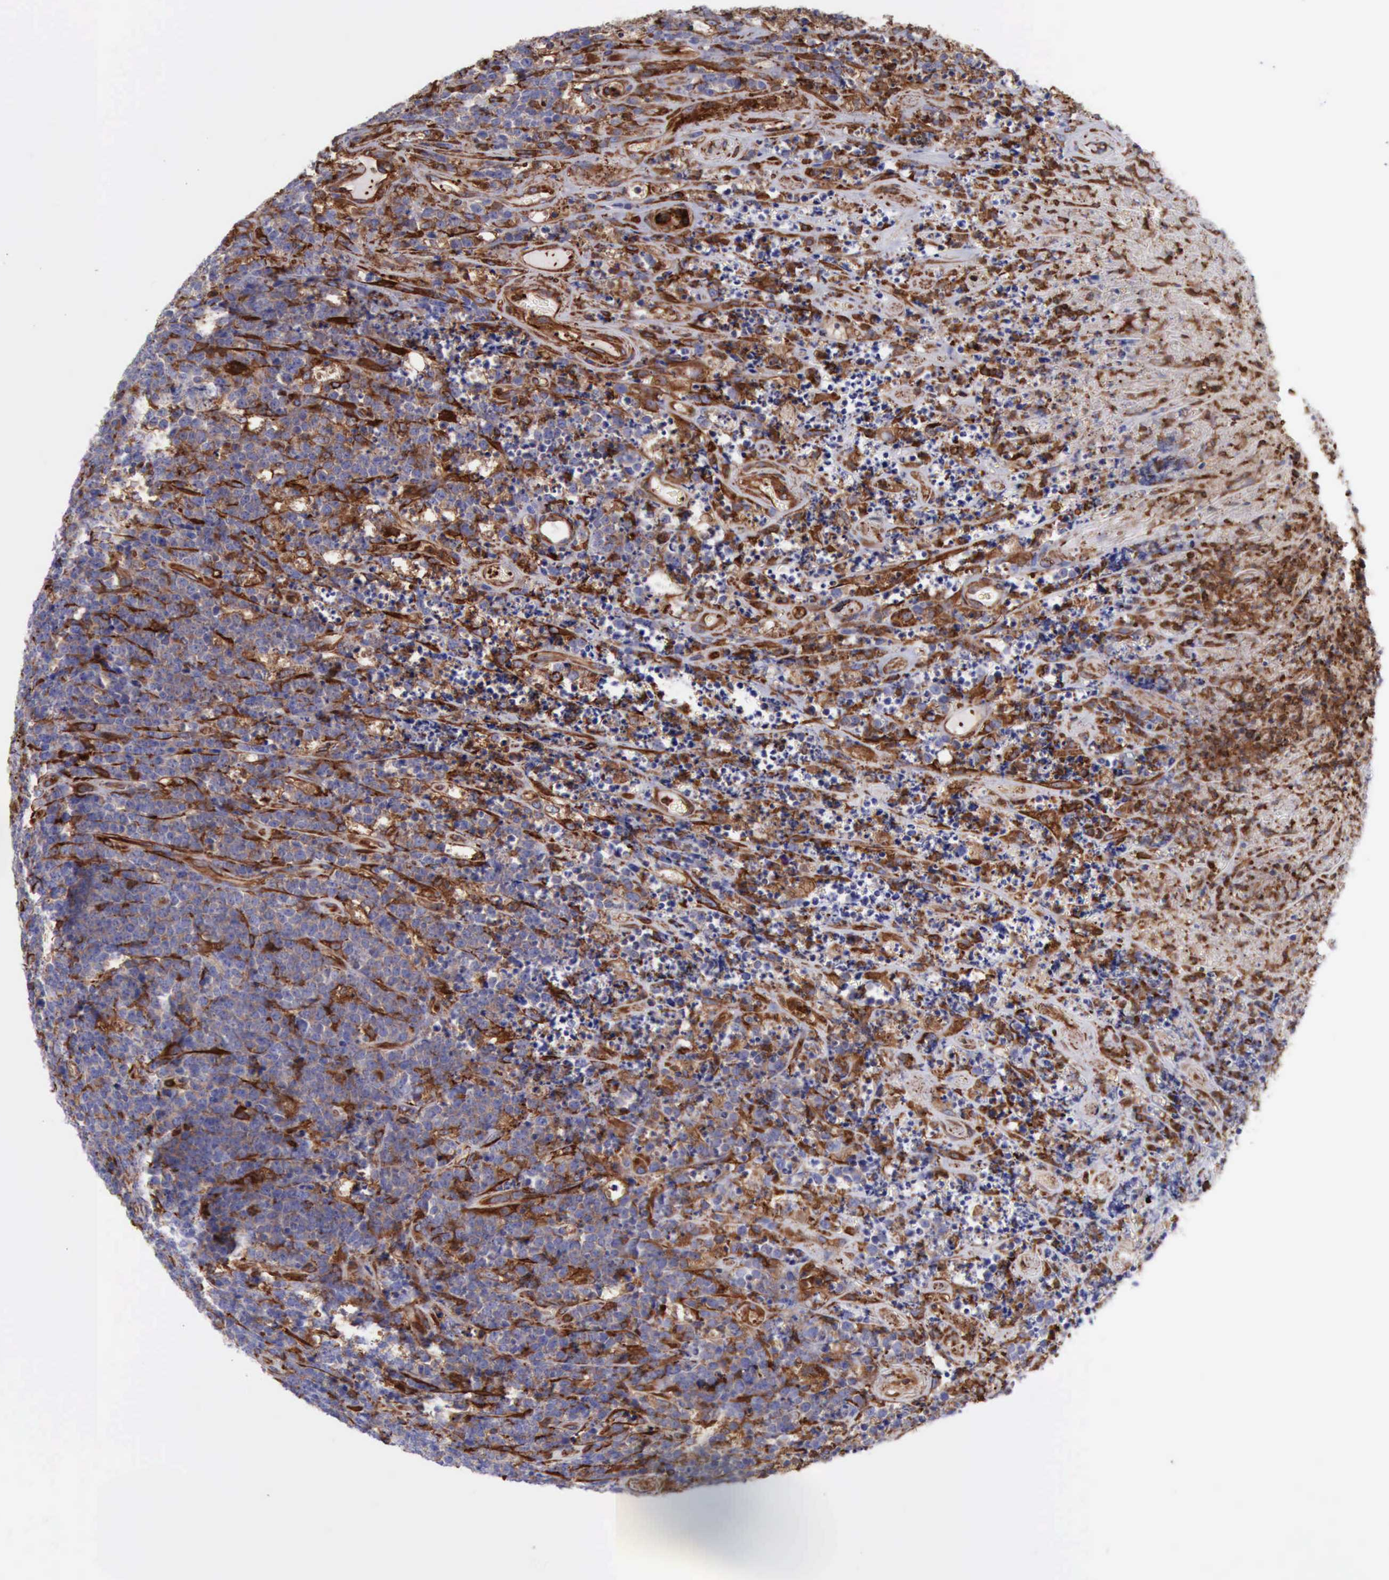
{"staining": {"intensity": "negative", "quantity": "none", "location": "none"}, "tissue": "lymphoma", "cell_type": "Tumor cells", "image_type": "cancer", "snomed": [{"axis": "morphology", "description": "Malignant lymphoma, non-Hodgkin's type, High grade"}, {"axis": "topography", "description": "Small intestine"}, {"axis": "topography", "description": "Colon"}], "caption": "There is no significant expression in tumor cells of malignant lymphoma, non-Hodgkin's type (high-grade).", "gene": "FLNA", "patient": {"sex": "male", "age": 8}}